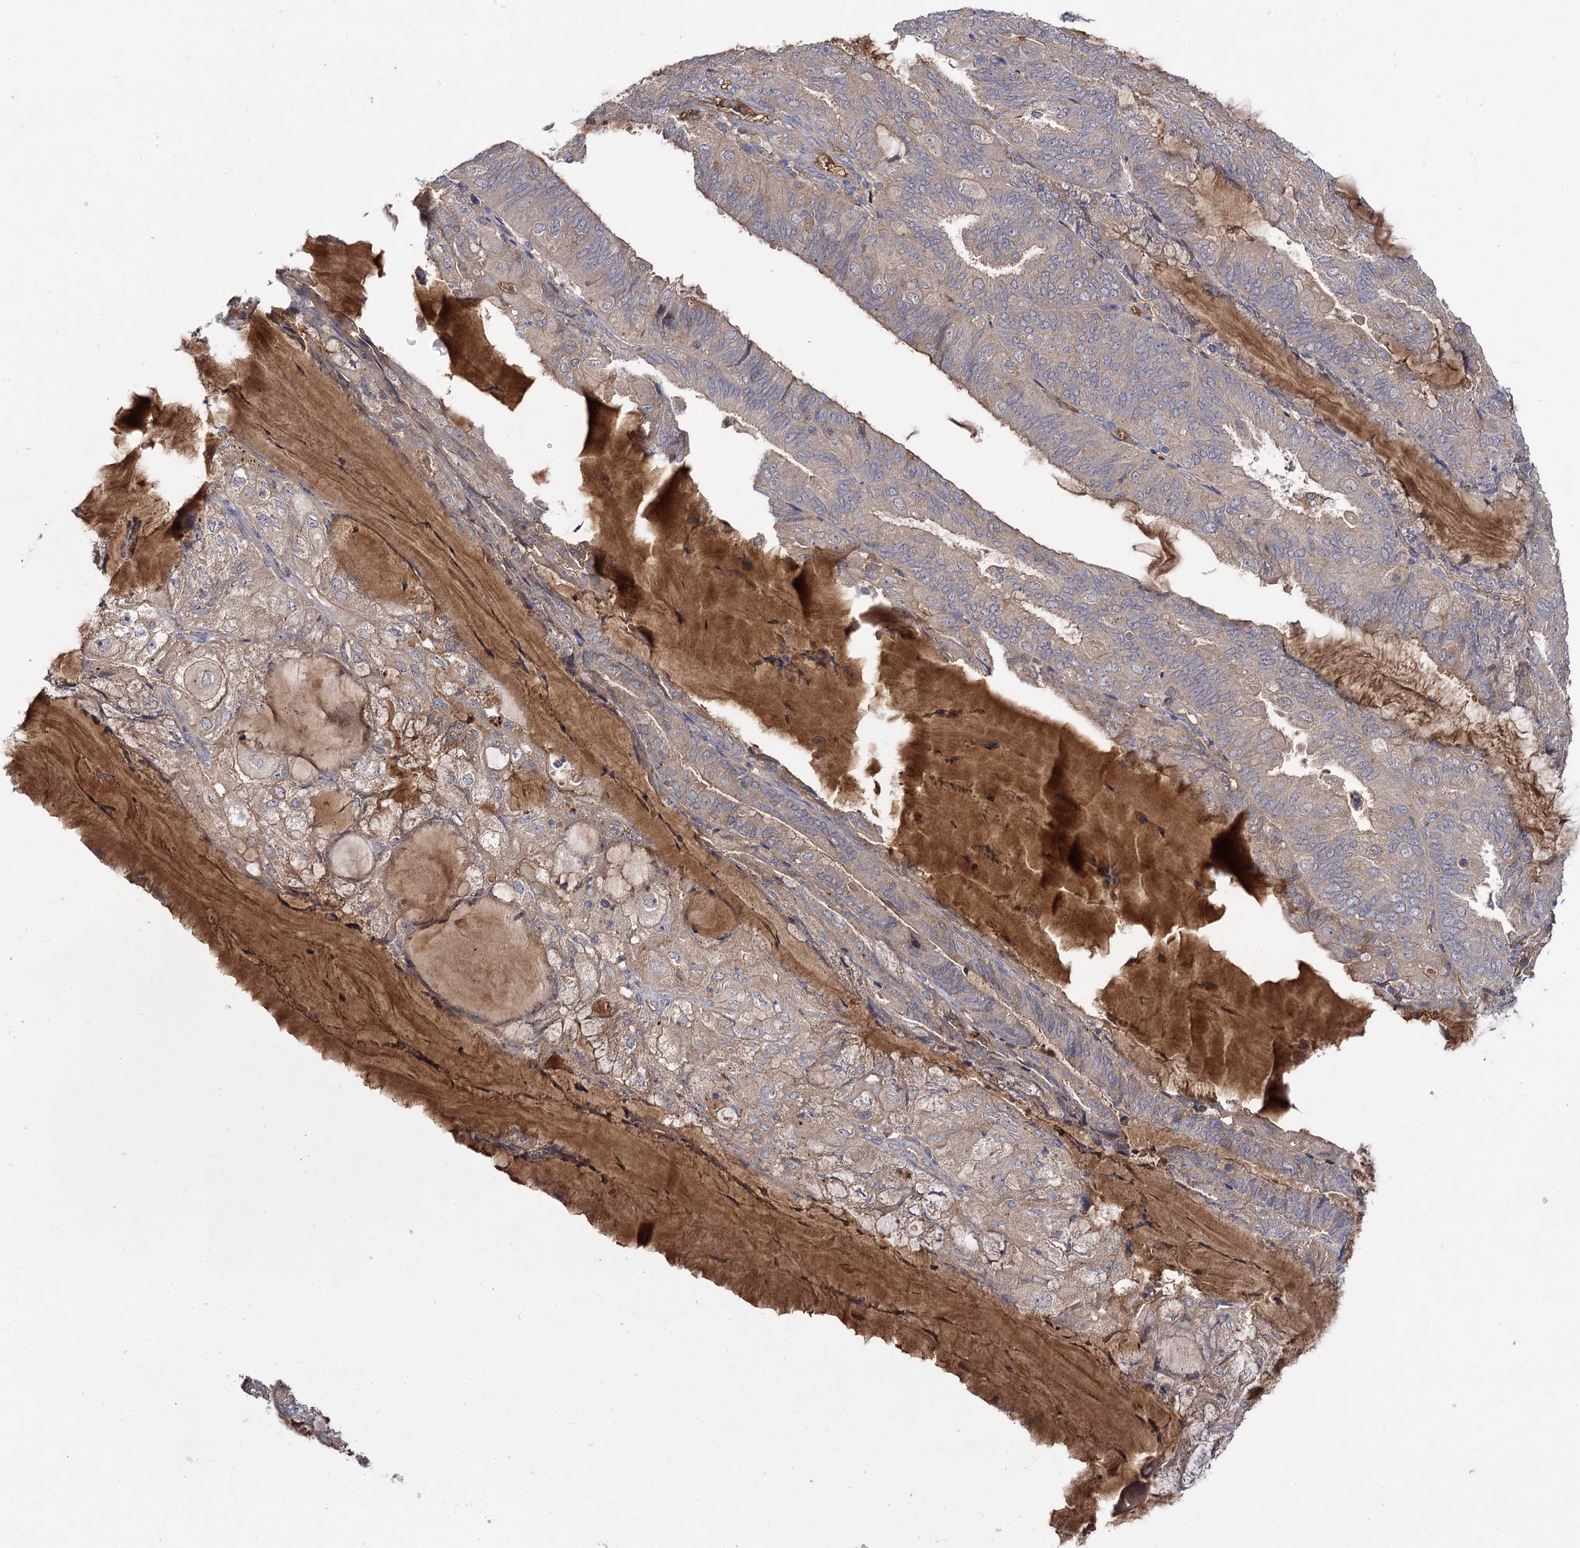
{"staining": {"intensity": "weak", "quantity": "<25%", "location": "cytoplasmic/membranous"}, "tissue": "endometrial cancer", "cell_type": "Tumor cells", "image_type": "cancer", "snomed": [{"axis": "morphology", "description": "Adenocarcinoma, NOS"}, {"axis": "topography", "description": "Endometrium"}], "caption": "This is an IHC photomicrograph of human endometrial adenocarcinoma. There is no expression in tumor cells.", "gene": "USP50", "patient": {"sex": "female", "age": 81}}